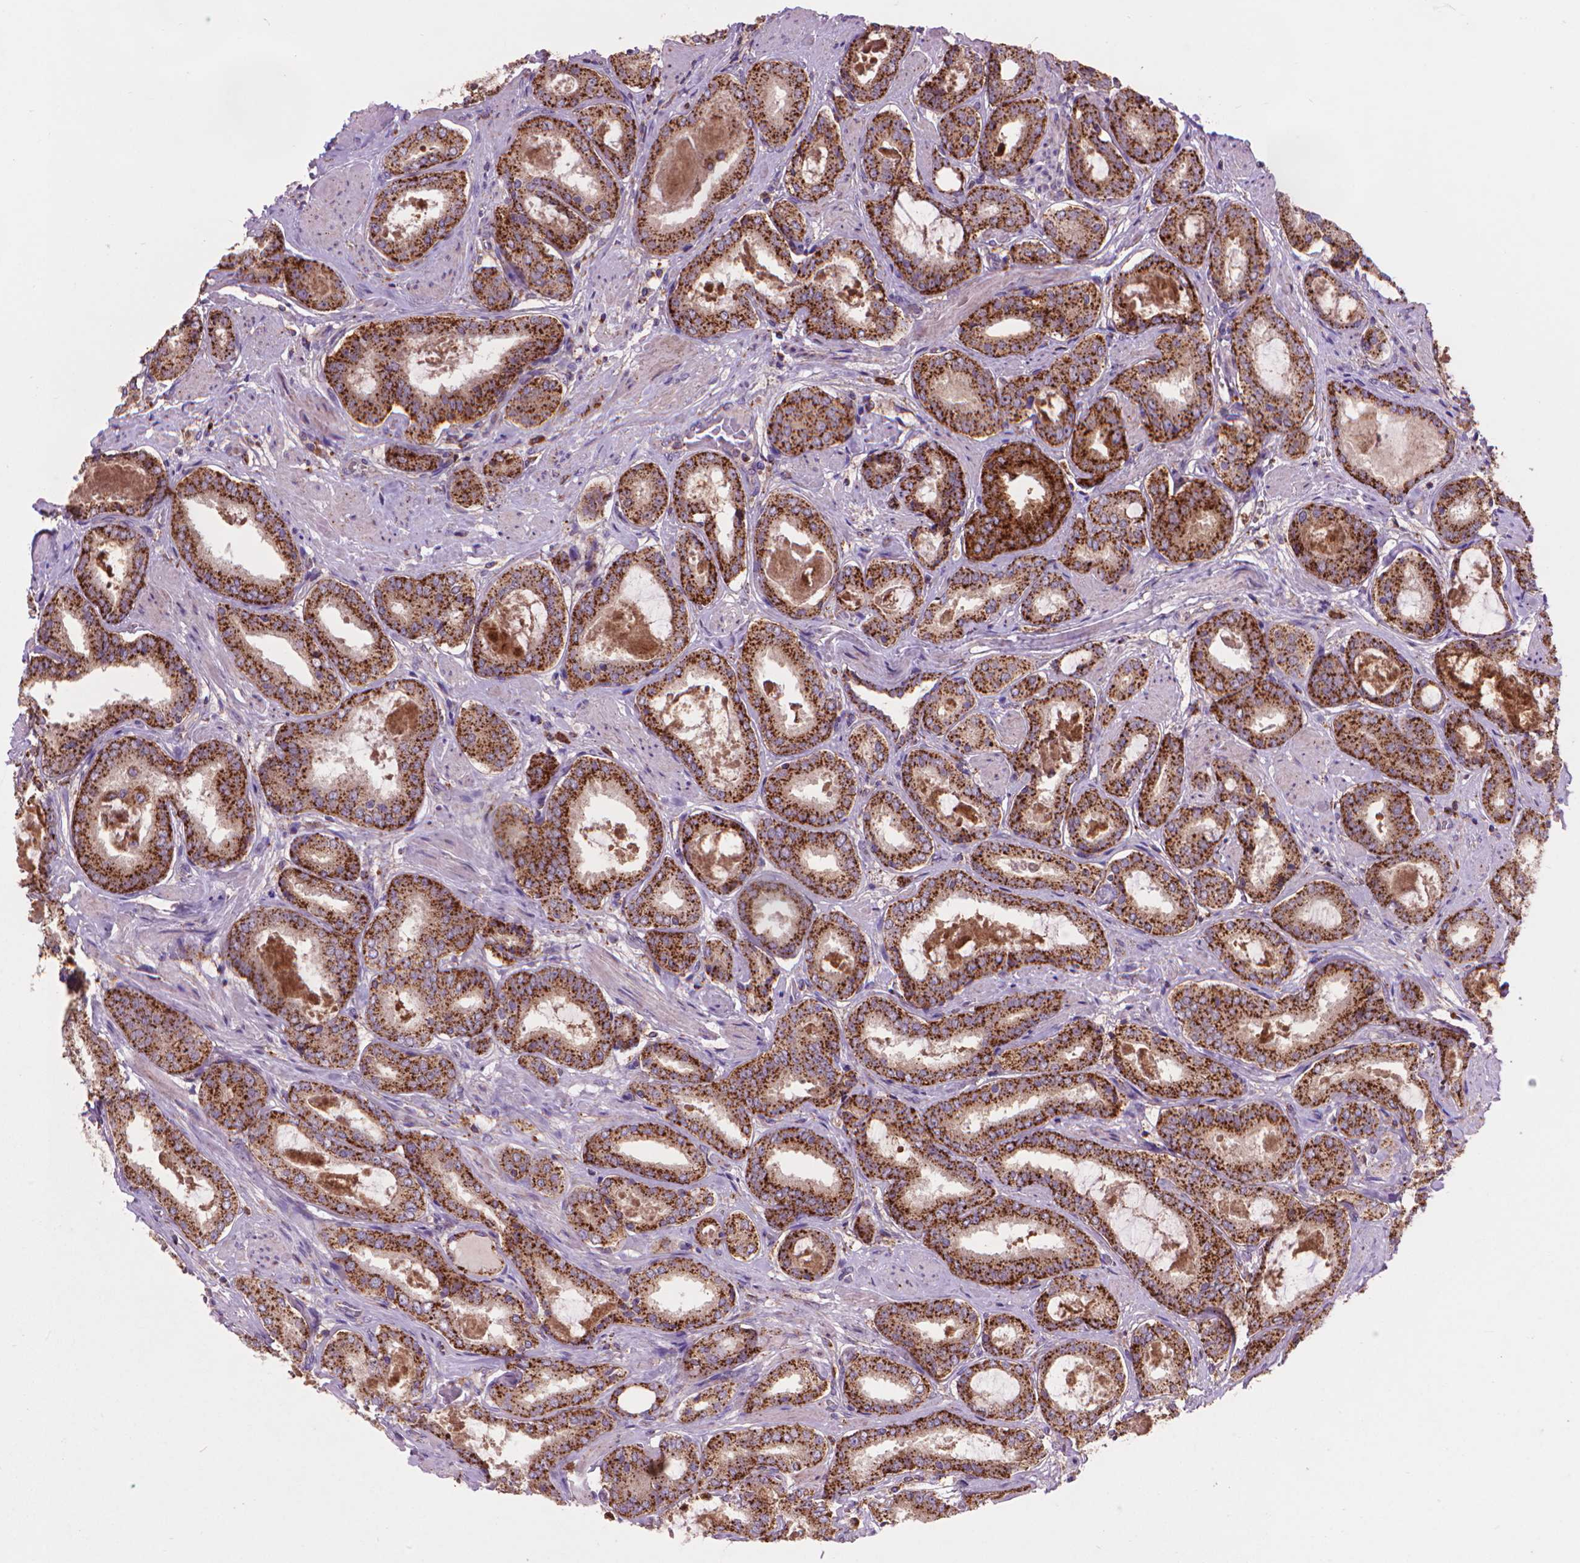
{"staining": {"intensity": "strong", "quantity": ">75%", "location": "cytoplasmic/membranous"}, "tissue": "prostate cancer", "cell_type": "Tumor cells", "image_type": "cancer", "snomed": [{"axis": "morphology", "description": "Adenocarcinoma, High grade"}, {"axis": "topography", "description": "Prostate"}], "caption": "This histopathology image reveals prostate cancer (high-grade adenocarcinoma) stained with immunohistochemistry (IHC) to label a protein in brown. The cytoplasmic/membranous of tumor cells show strong positivity for the protein. Nuclei are counter-stained blue.", "gene": "GLB1", "patient": {"sex": "male", "age": 63}}